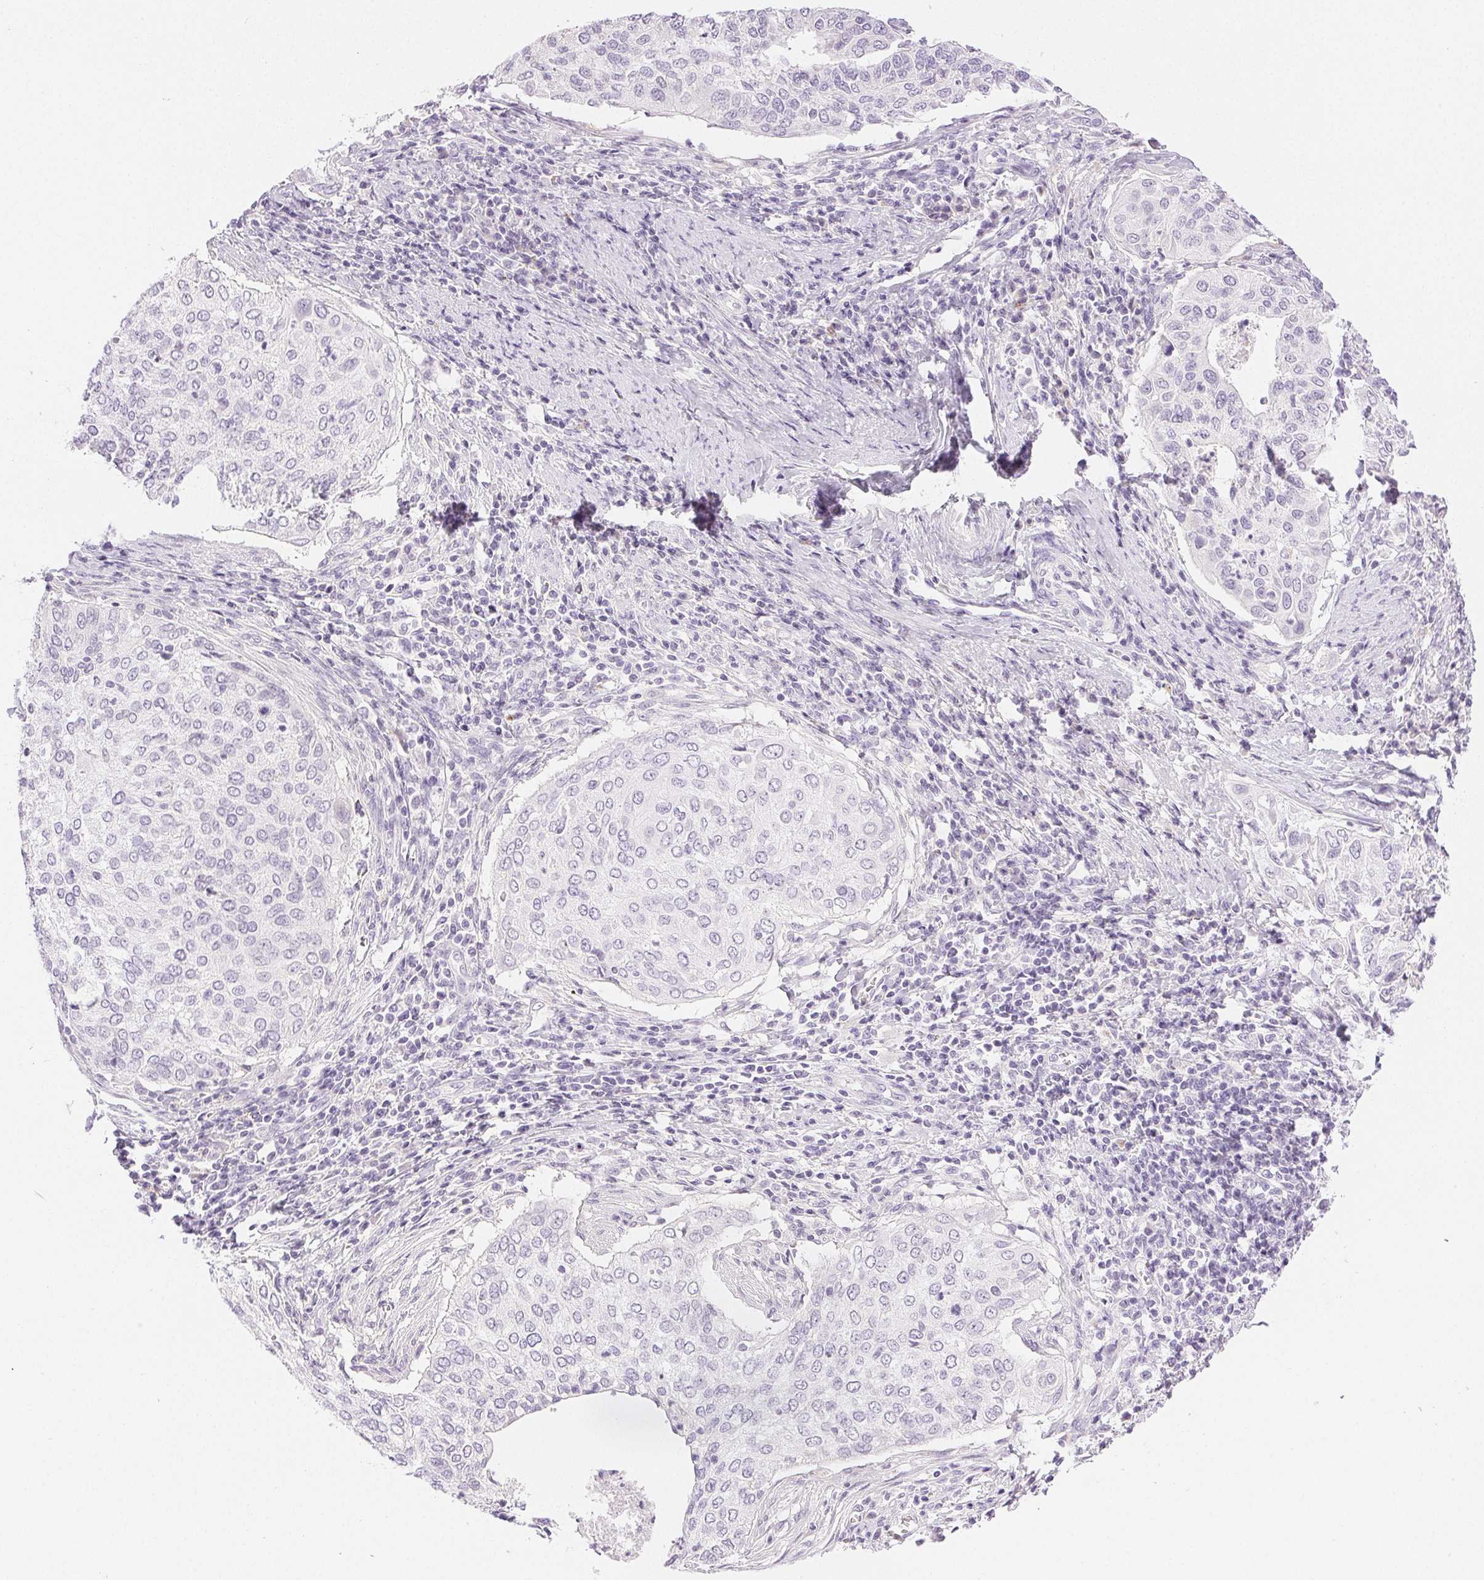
{"staining": {"intensity": "negative", "quantity": "none", "location": "none"}, "tissue": "cervical cancer", "cell_type": "Tumor cells", "image_type": "cancer", "snomed": [{"axis": "morphology", "description": "Squamous cell carcinoma, NOS"}, {"axis": "topography", "description": "Cervix"}], "caption": "Tumor cells are negative for brown protein staining in squamous cell carcinoma (cervical).", "gene": "SLC5A2", "patient": {"sex": "female", "age": 38}}